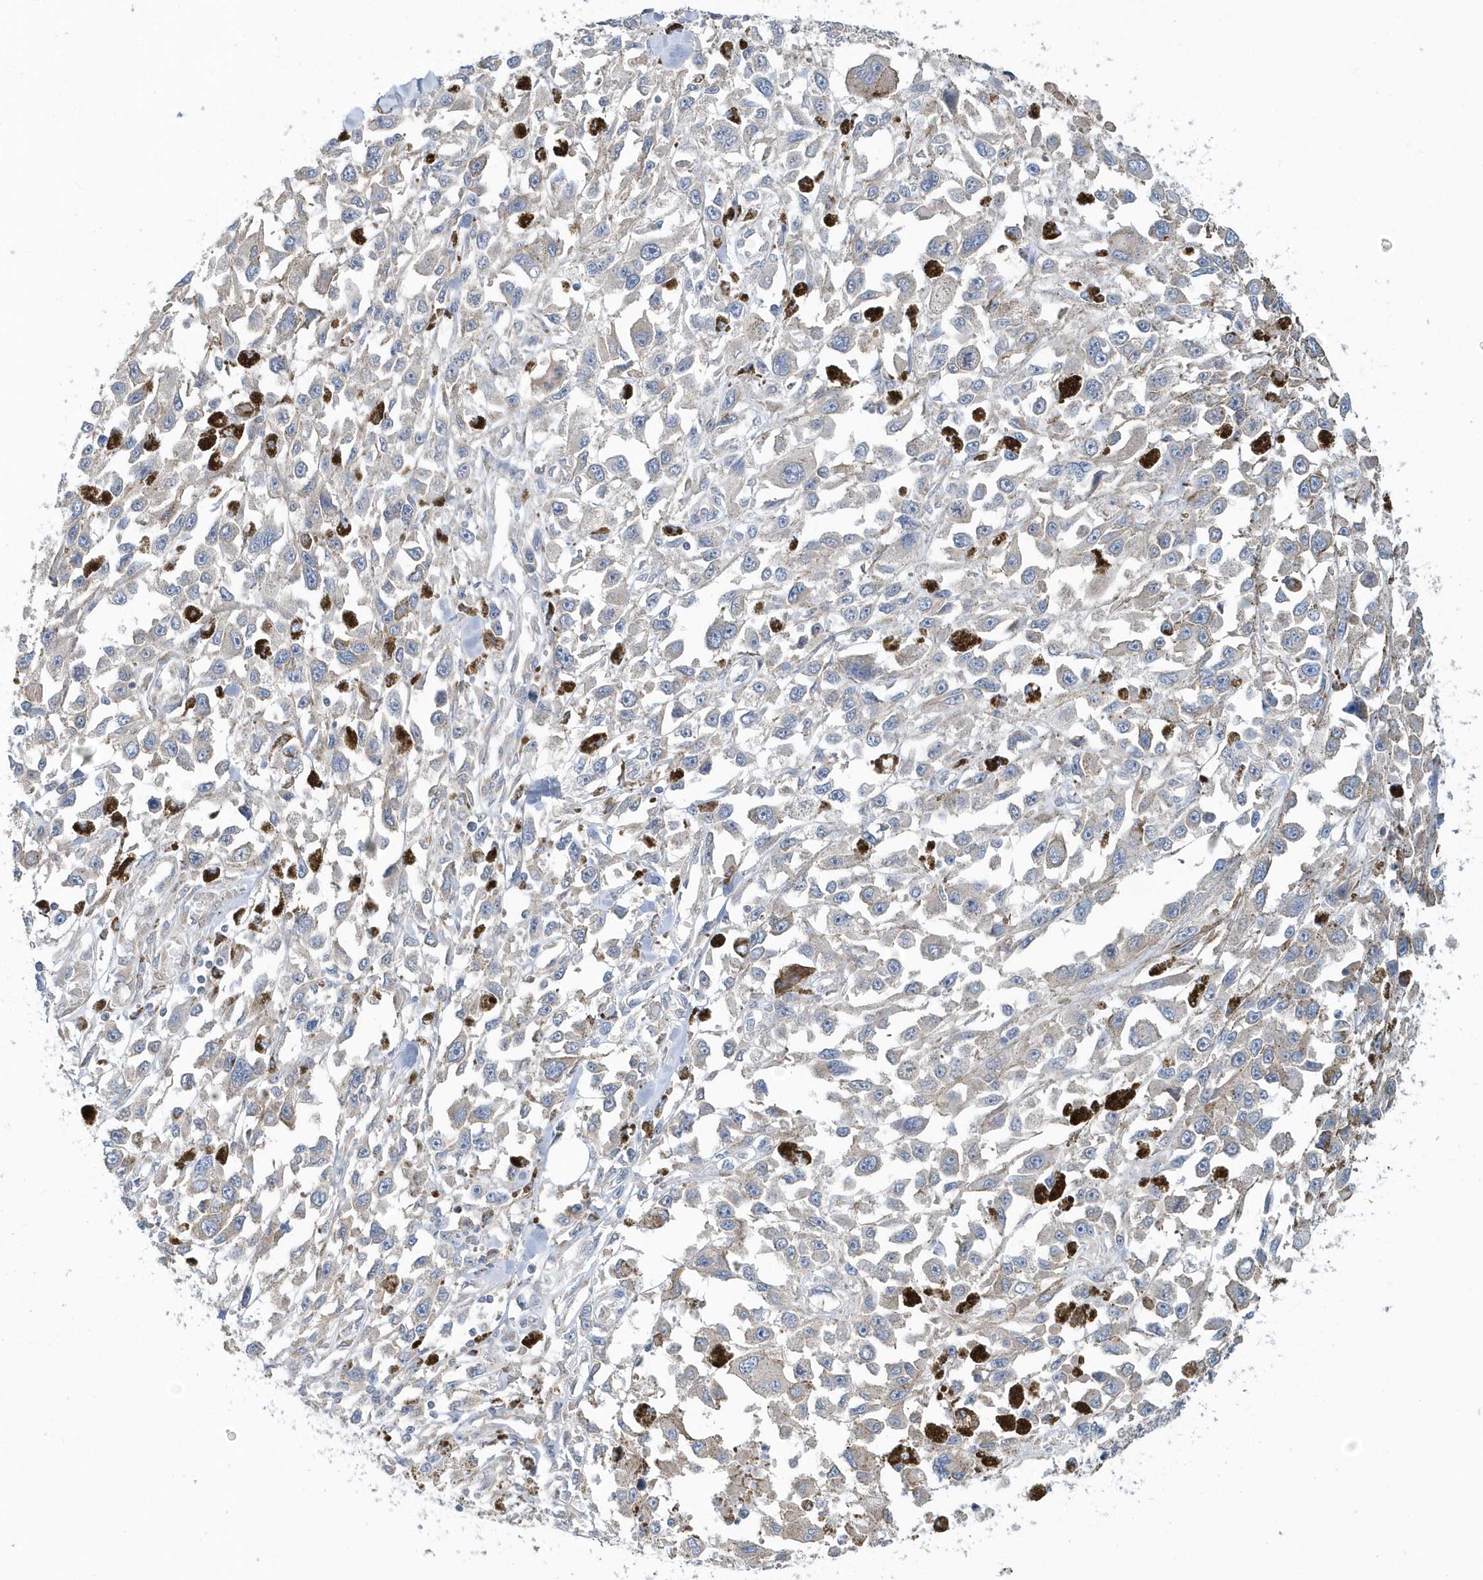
{"staining": {"intensity": "negative", "quantity": "none", "location": "none"}, "tissue": "melanoma", "cell_type": "Tumor cells", "image_type": "cancer", "snomed": [{"axis": "morphology", "description": "Malignant melanoma, Metastatic site"}, {"axis": "topography", "description": "Lymph node"}], "caption": "This is a photomicrograph of immunohistochemistry staining of melanoma, which shows no expression in tumor cells.", "gene": "EIF3C", "patient": {"sex": "male", "age": 59}}